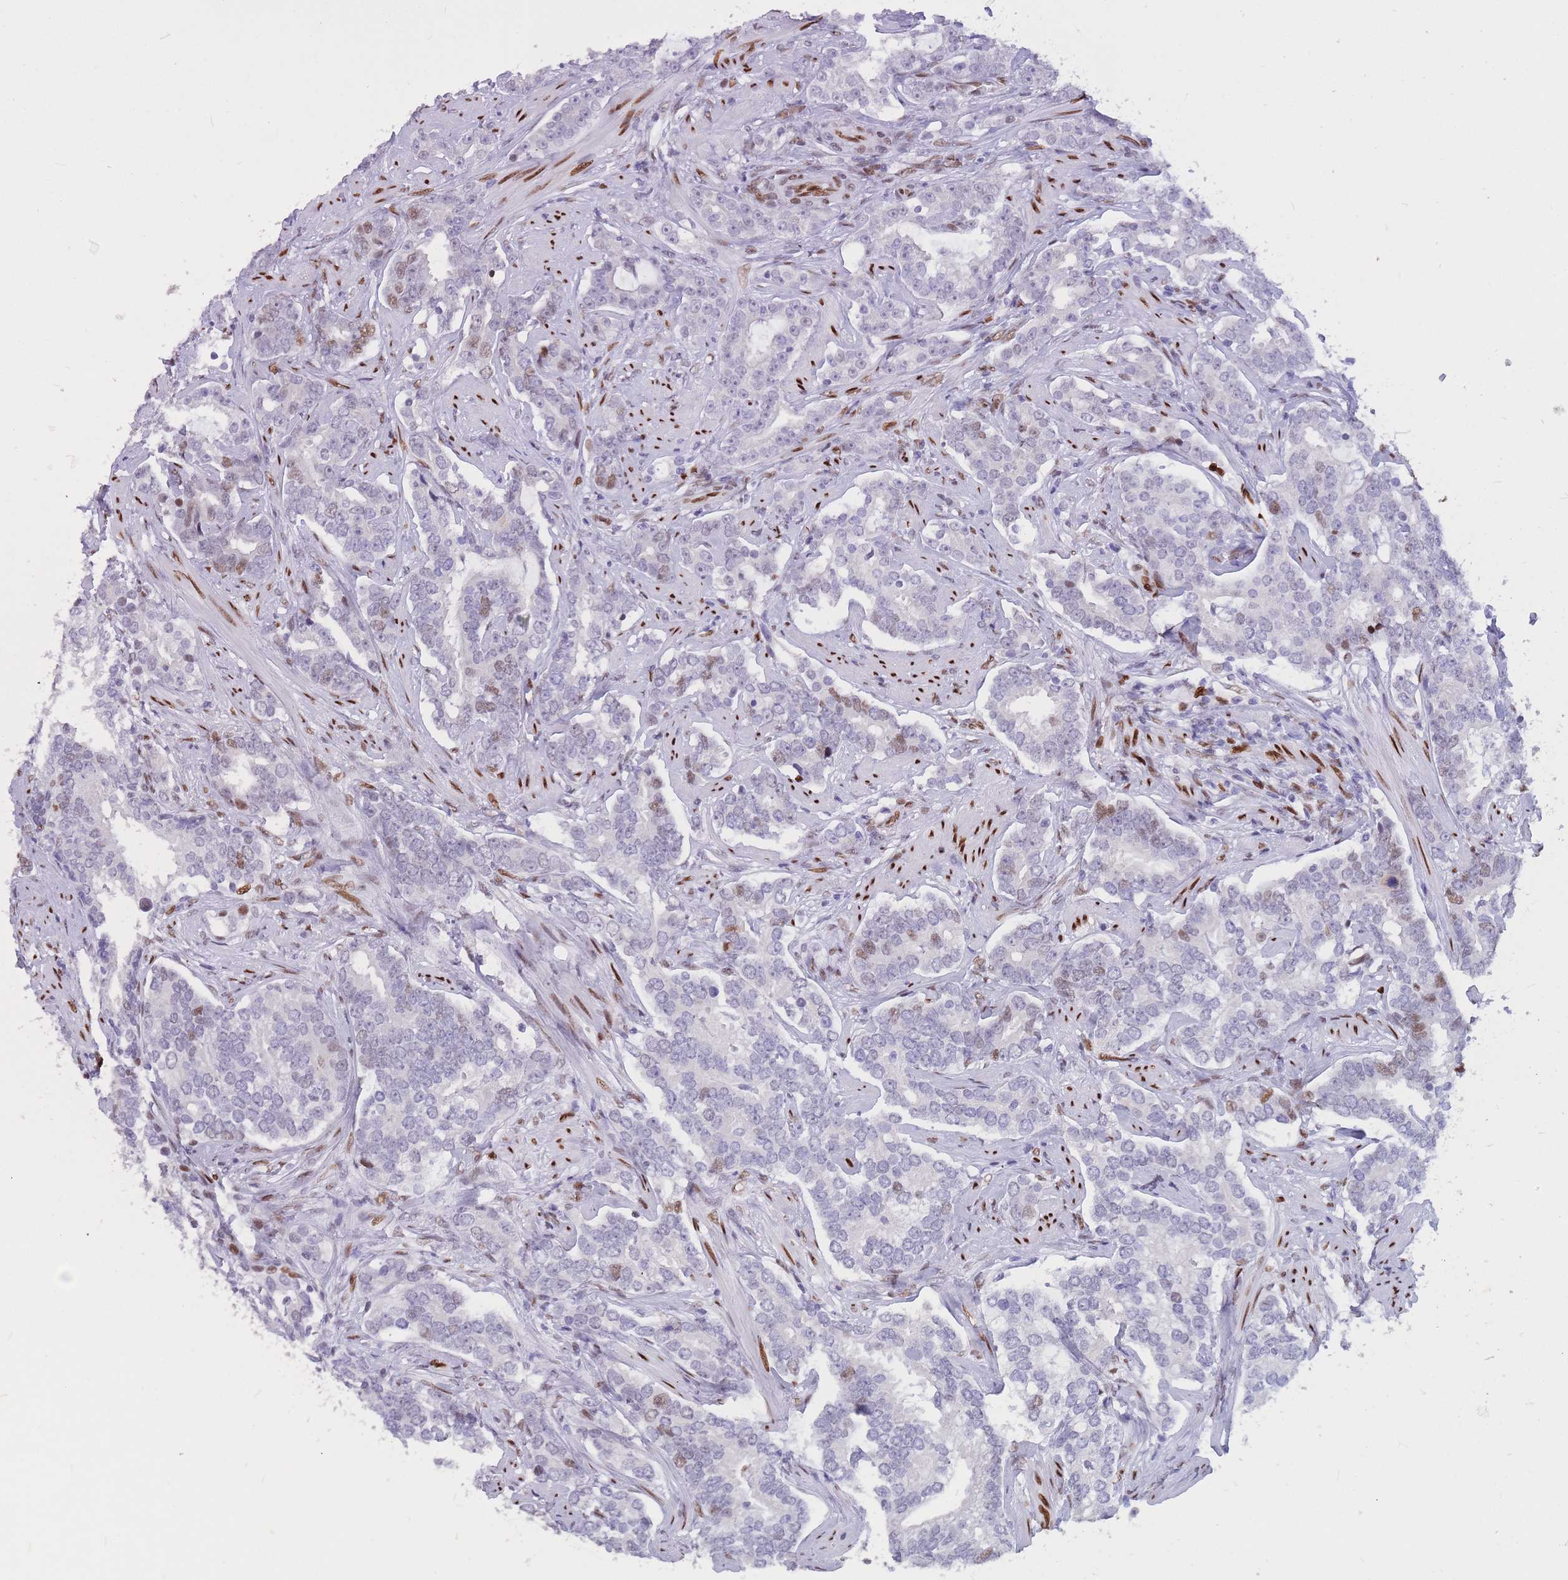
{"staining": {"intensity": "weak", "quantity": "<25%", "location": "nuclear"}, "tissue": "prostate cancer", "cell_type": "Tumor cells", "image_type": "cancer", "snomed": [{"axis": "morphology", "description": "Adenocarcinoma, High grade"}, {"axis": "topography", "description": "Prostate"}], "caption": "This micrograph is of prostate adenocarcinoma (high-grade) stained with immunohistochemistry to label a protein in brown with the nuclei are counter-stained blue. There is no expression in tumor cells. Nuclei are stained in blue.", "gene": "NASP", "patient": {"sex": "male", "age": 64}}